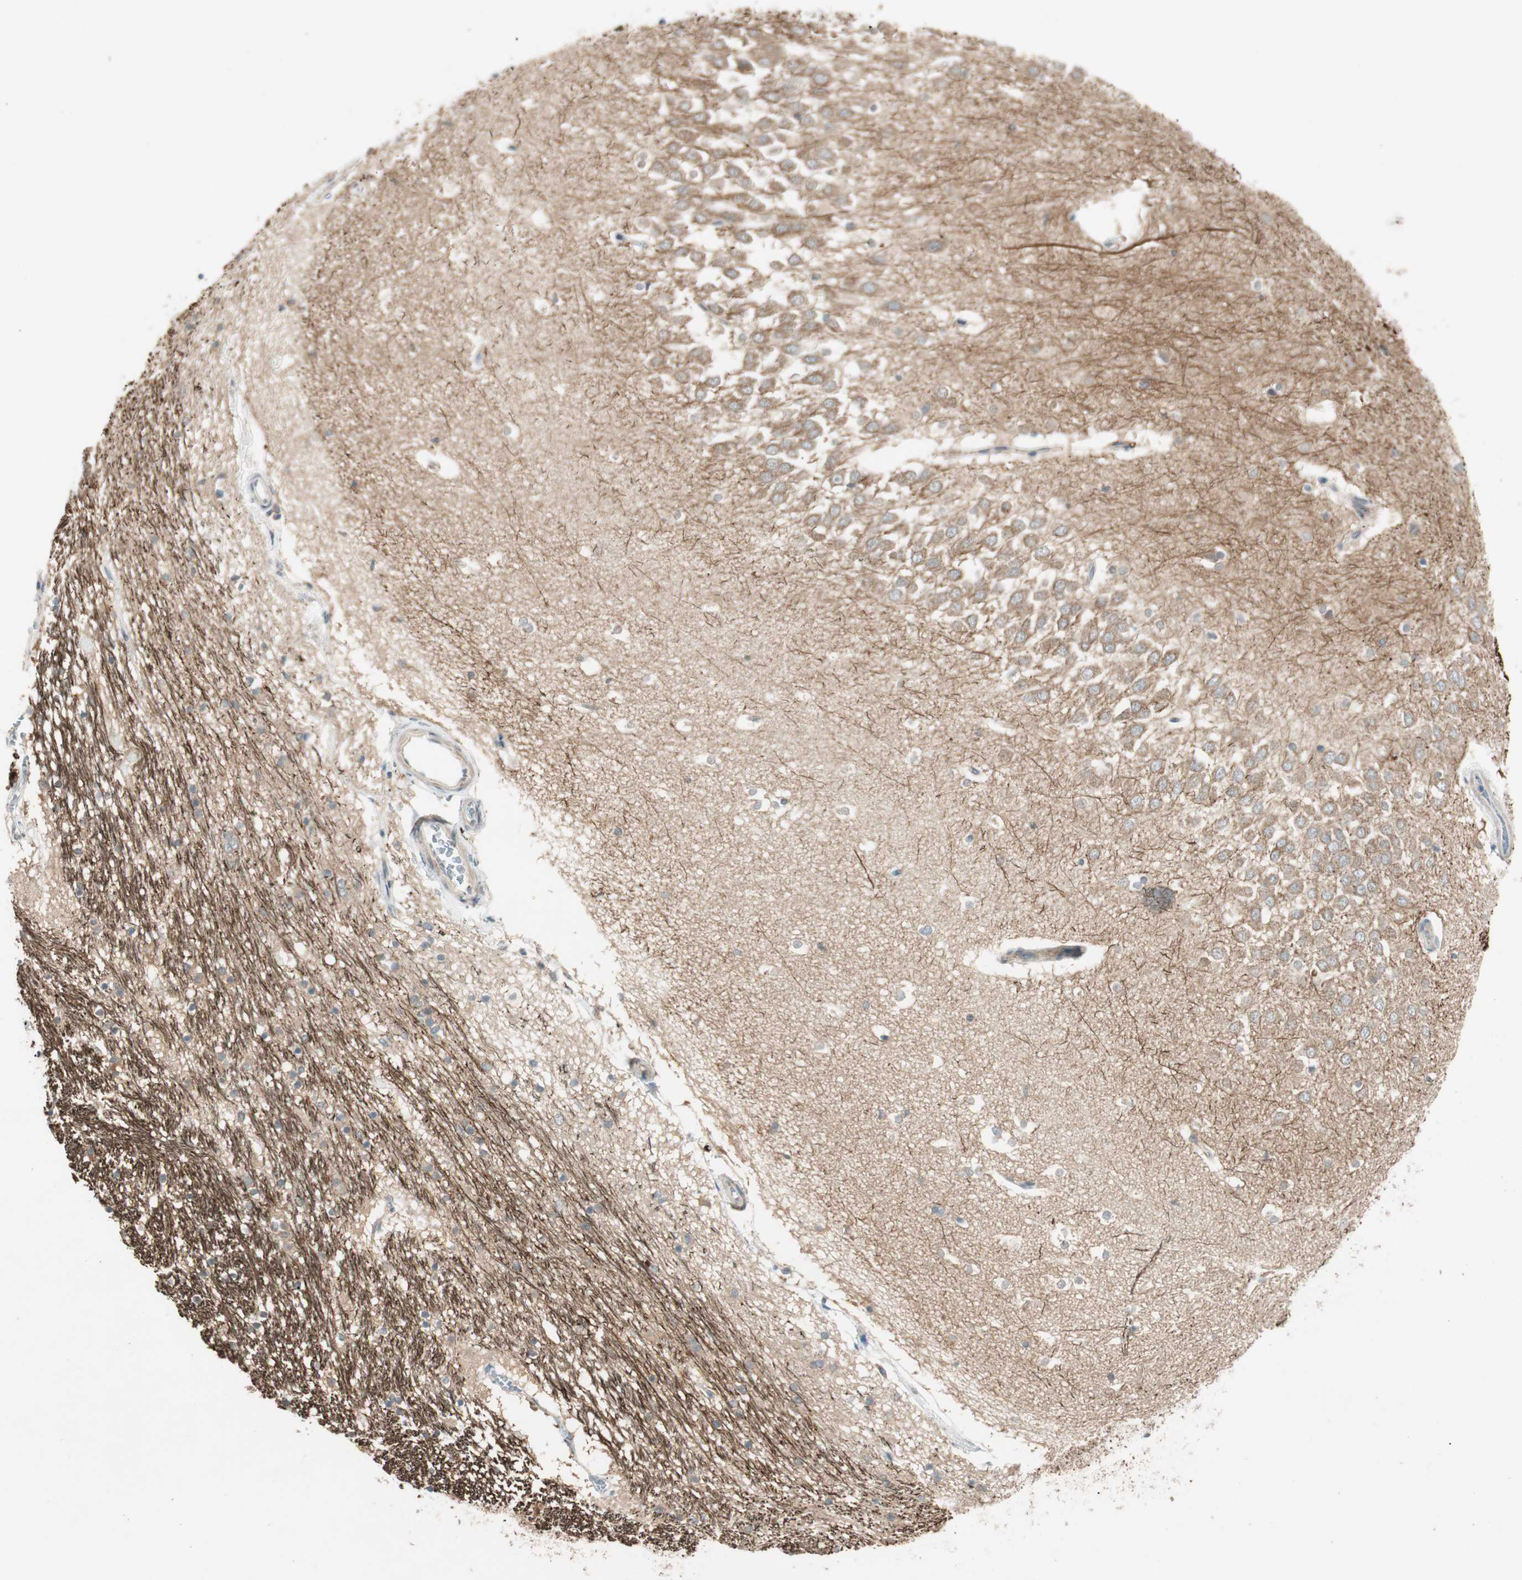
{"staining": {"intensity": "moderate", "quantity": "<25%", "location": "cytoplasmic/membranous"}, "tissue": "hippocampus", "cell_type": "Glial cells", "image_type": "normal", "snomed": [{"axis": "morphology", "description": "Normal tissue, NOS"}, {"axis": "topography", "description": "Hippocampus"}], "caption": "An image of human hippocampus stained for a protein displays moderate cytoplasmic/membranous brown staining in glial cells.", "gene": "NCLN", "patient": {"sex": "male", "age": 45}}